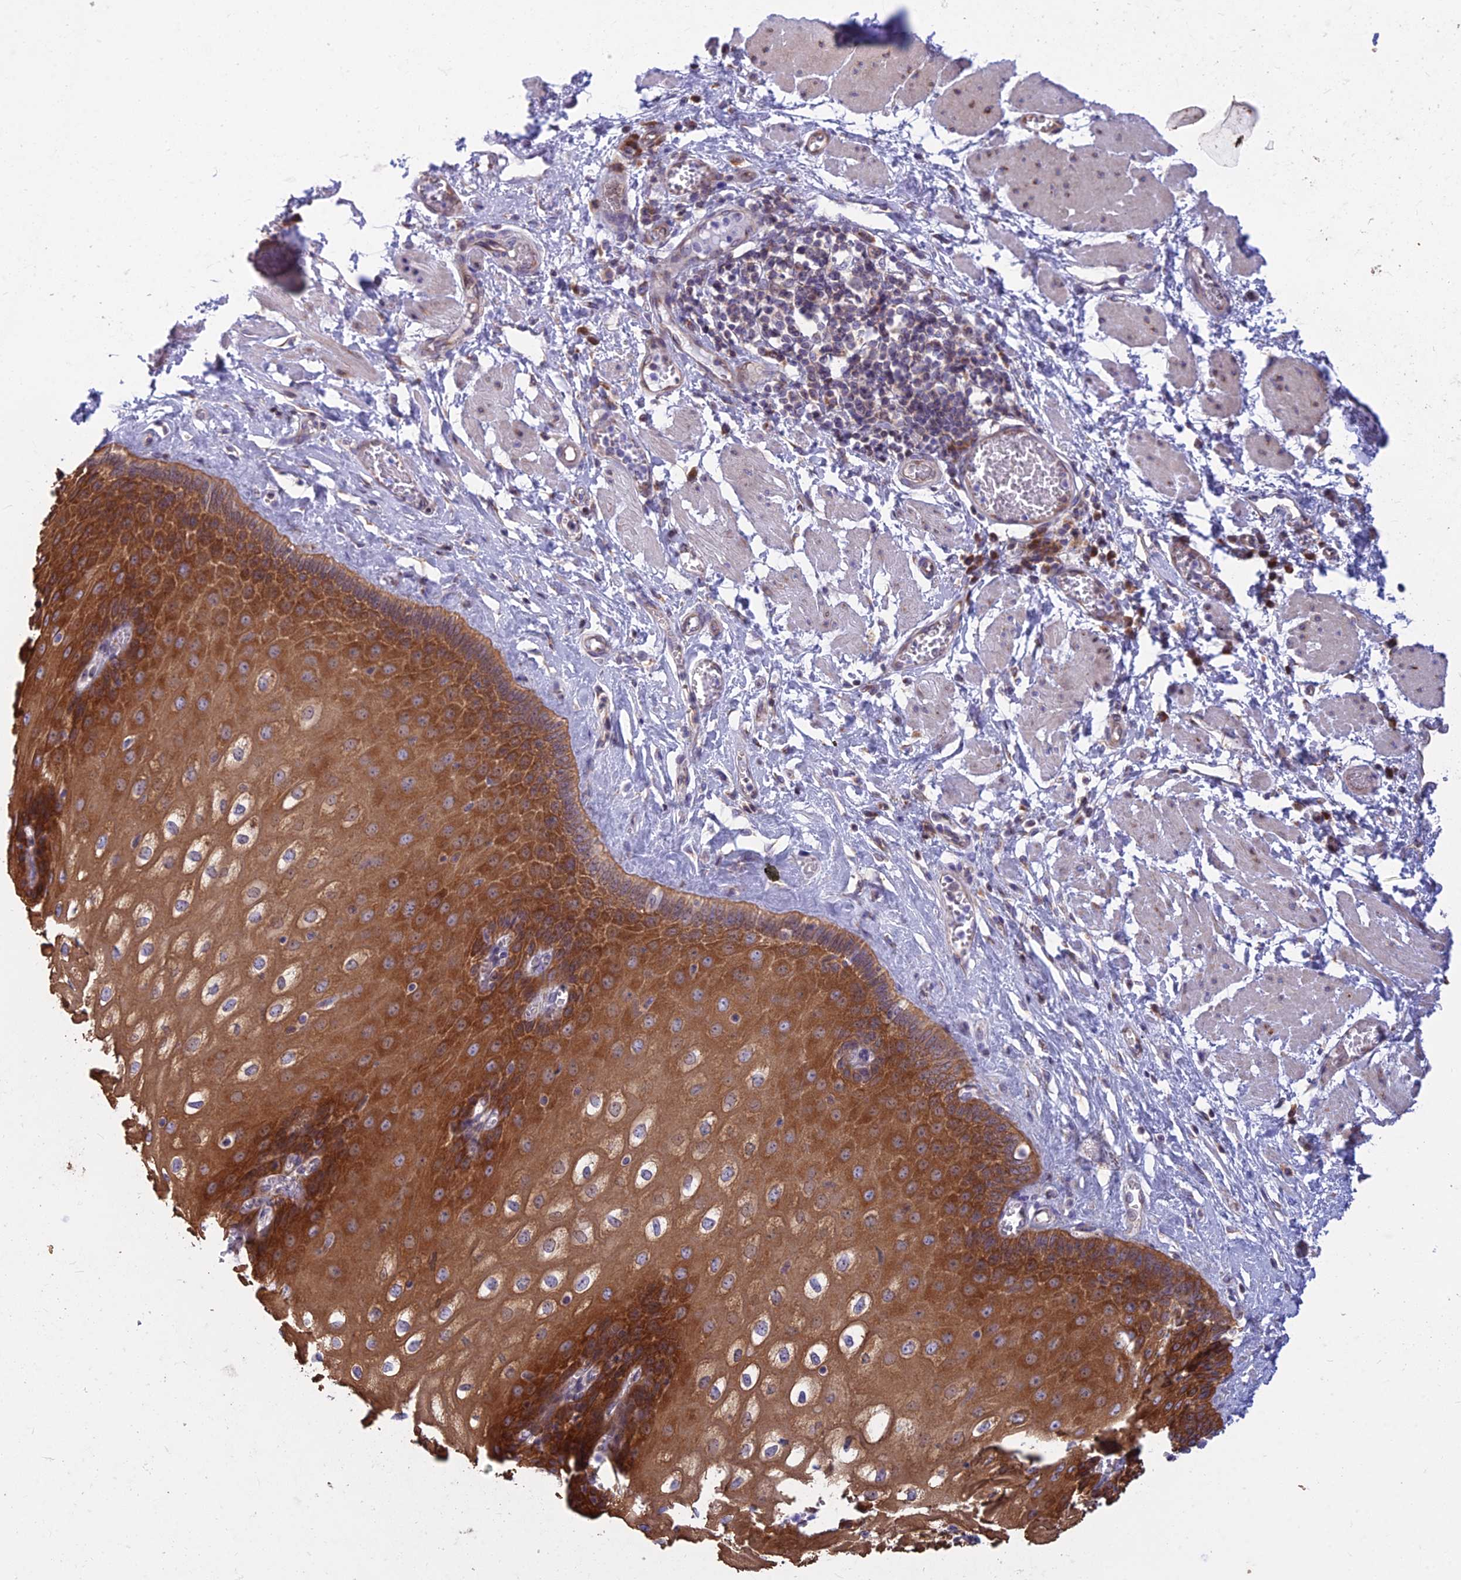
{"staining": {"intensity": "strong", "quantity": ">75%", "location": "cytoplasmic/membranous"}, "tissue": "esophagus", "cell_type": "Squamous epithelial cells", "image_type": "normal", "snomed": [{"axis": "morphology", "description": "Normal tissue, NOS"}, {"axis": "topography", "description": "Esophagus"}], "caption": "Protein staining of unremarkable esophagus exhibits strong cytoplasmic/membranous positivity in approximately >75% of squamous epithelial cells. (DAB (3,3'-diaminobenzidine) = brown stain, brightfield microscopy at high magnification).", "gene": "RPL17", "patient": {"sex": "male", "age": 60}}